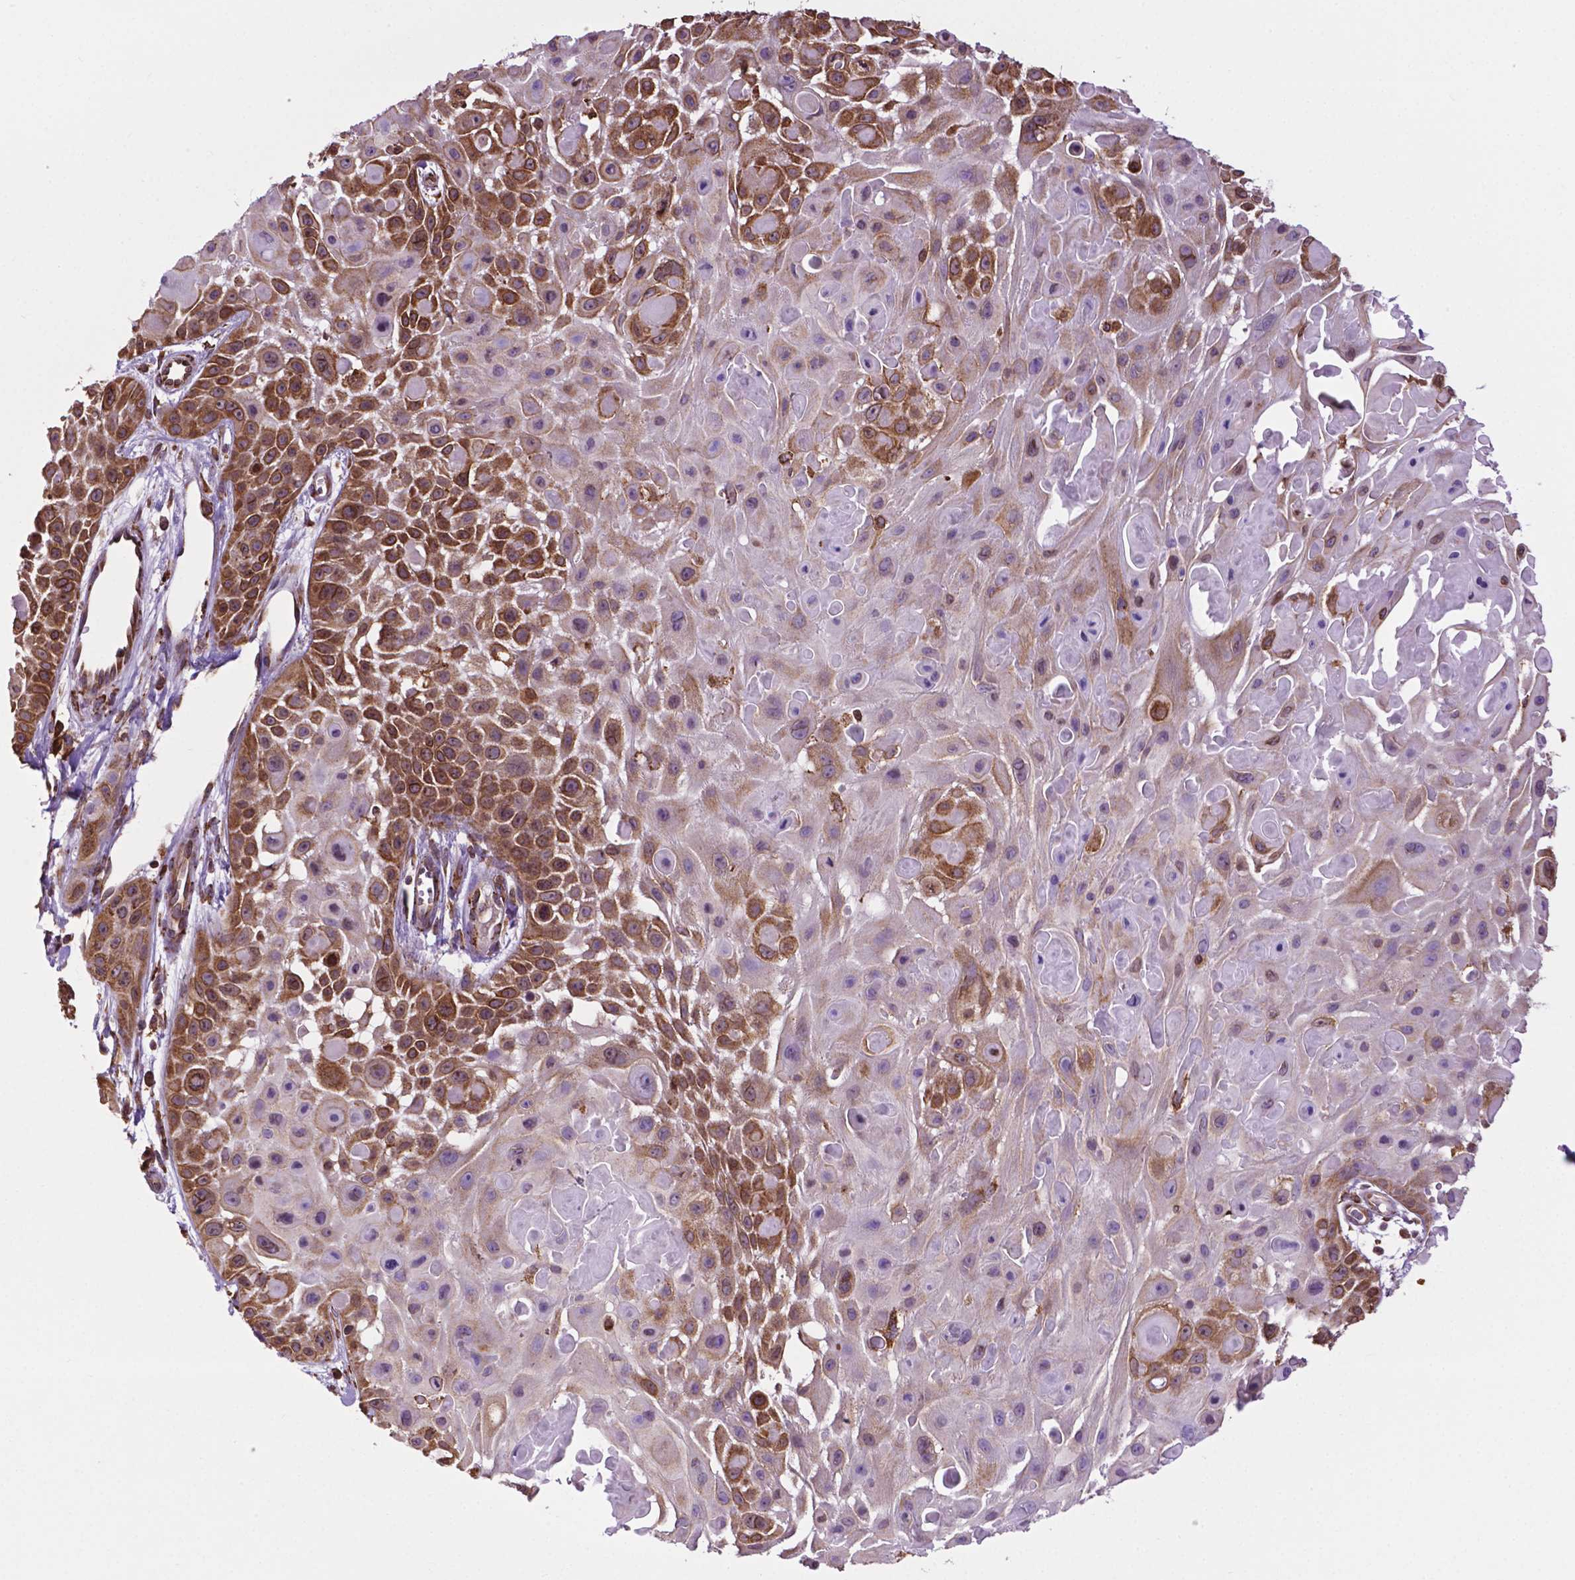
{"staining": {"intensity": "moderate", "quantity": "25%-75%", "location": "cytoplasmic/membranous,nuclear"}, "tissue": "skin cancer", "cell_type": "Tumor cells", "image_type": "cancer", "snomed": [{"axis": "morphology", "description": "Squamous cell carcinoma, NOS"}, {"axis": "topography", "description": "Skin"}, {"axis": "topography", "description": "Anal"}], "caption": "Human skin squamous cell carcinoma stained with a protein marker reveals moderate staining in tumor cells.", "gene": "GANAB", "patient": {"sex": "female", "age": 75}}